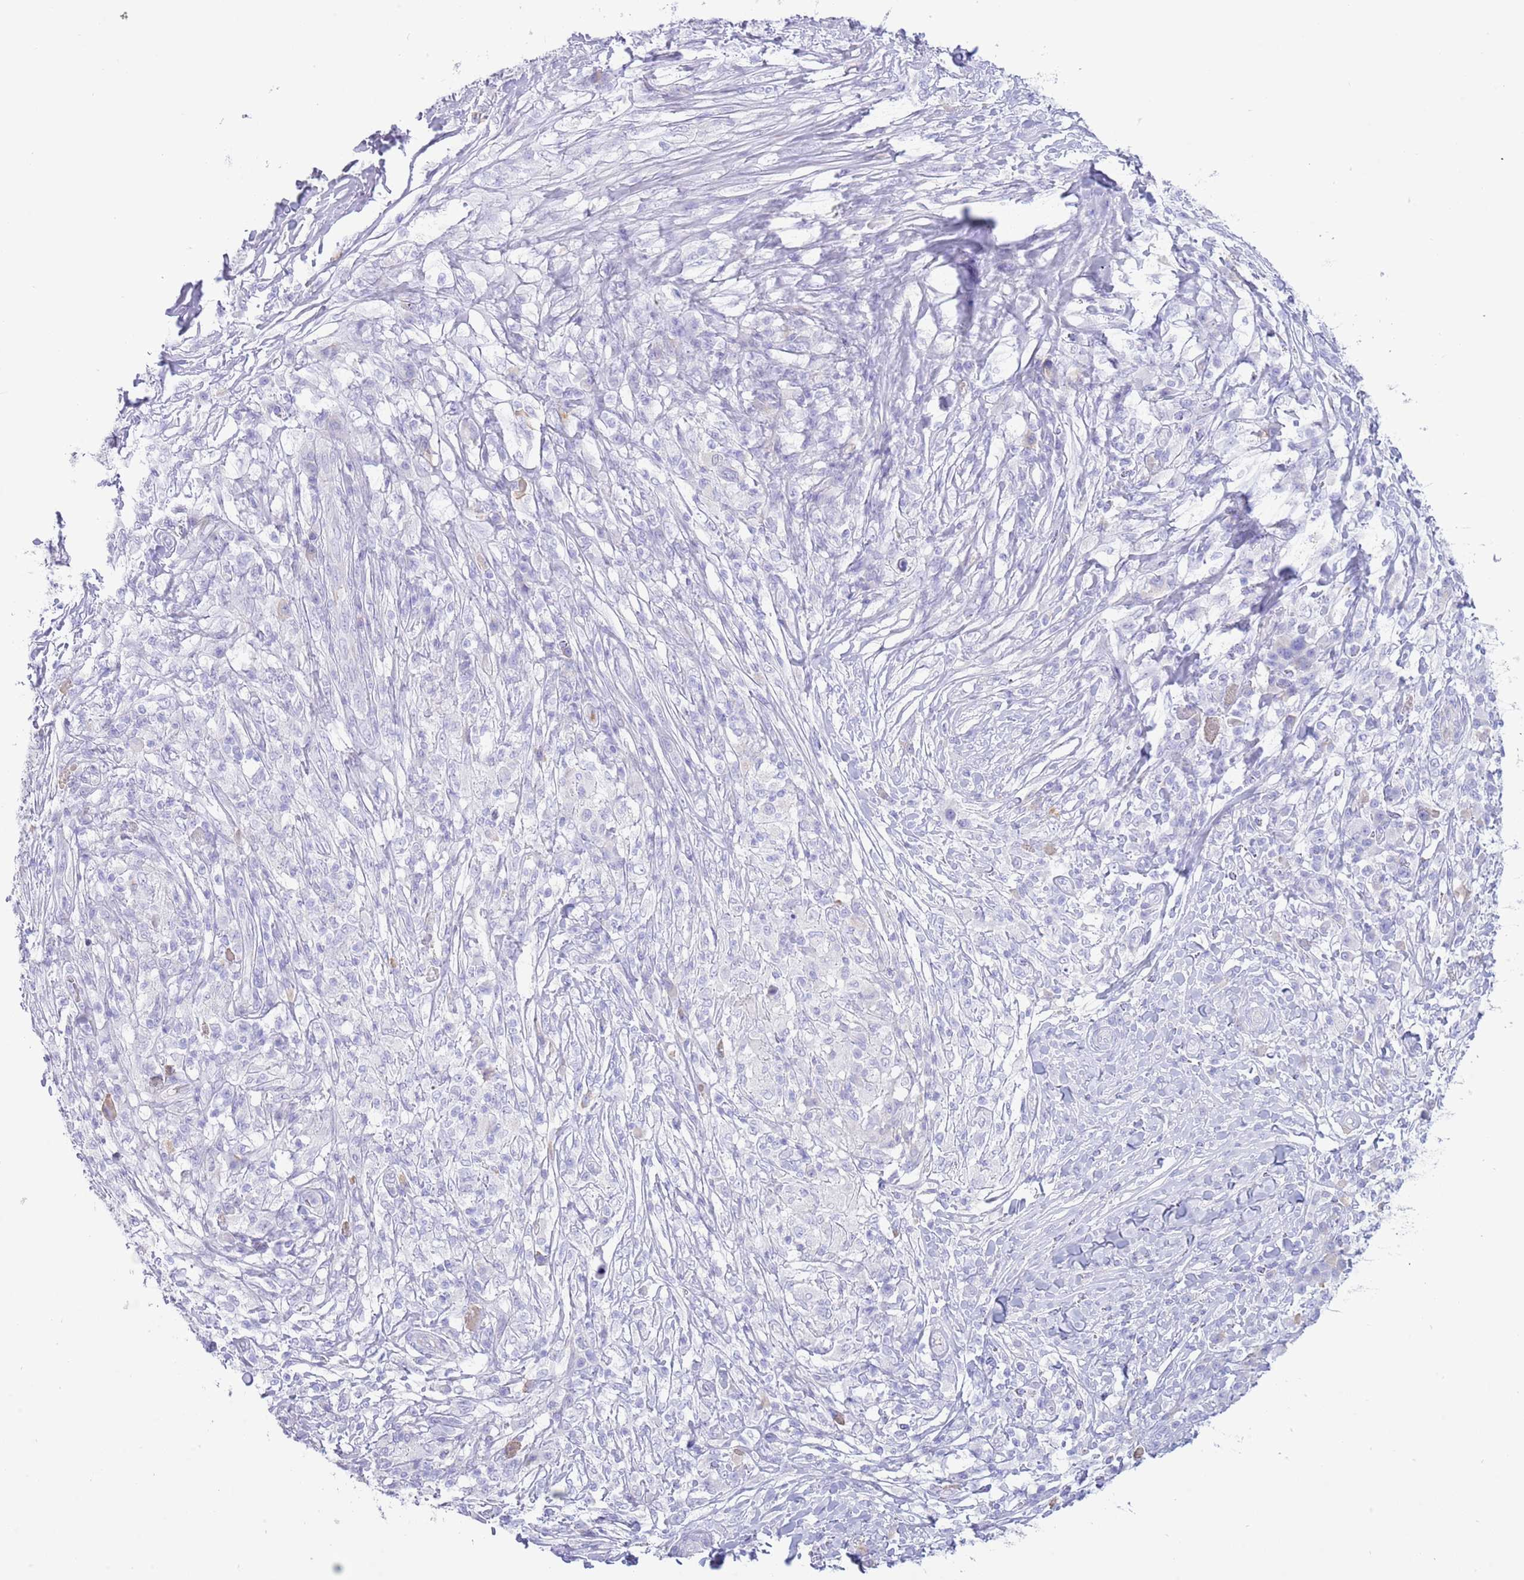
{"staining": {"intensity": "negative", "quantity": "none", "location": "none"}, "tissue": "melanoma", "cell_type": "Tumor cells", "image_type": "cancer", "snomed": [{"axis": "morphology", "description": "Malignant melanoma, NOS"}, {"axis": "topography", "description": "Skin"}], "caption": "Melanoma stained for a protein using immunohistochemistry (IHC) demonstrates no positivity tumor cells.", "gene": "ACR", "patient": {"sex": "male", "age": 66}}